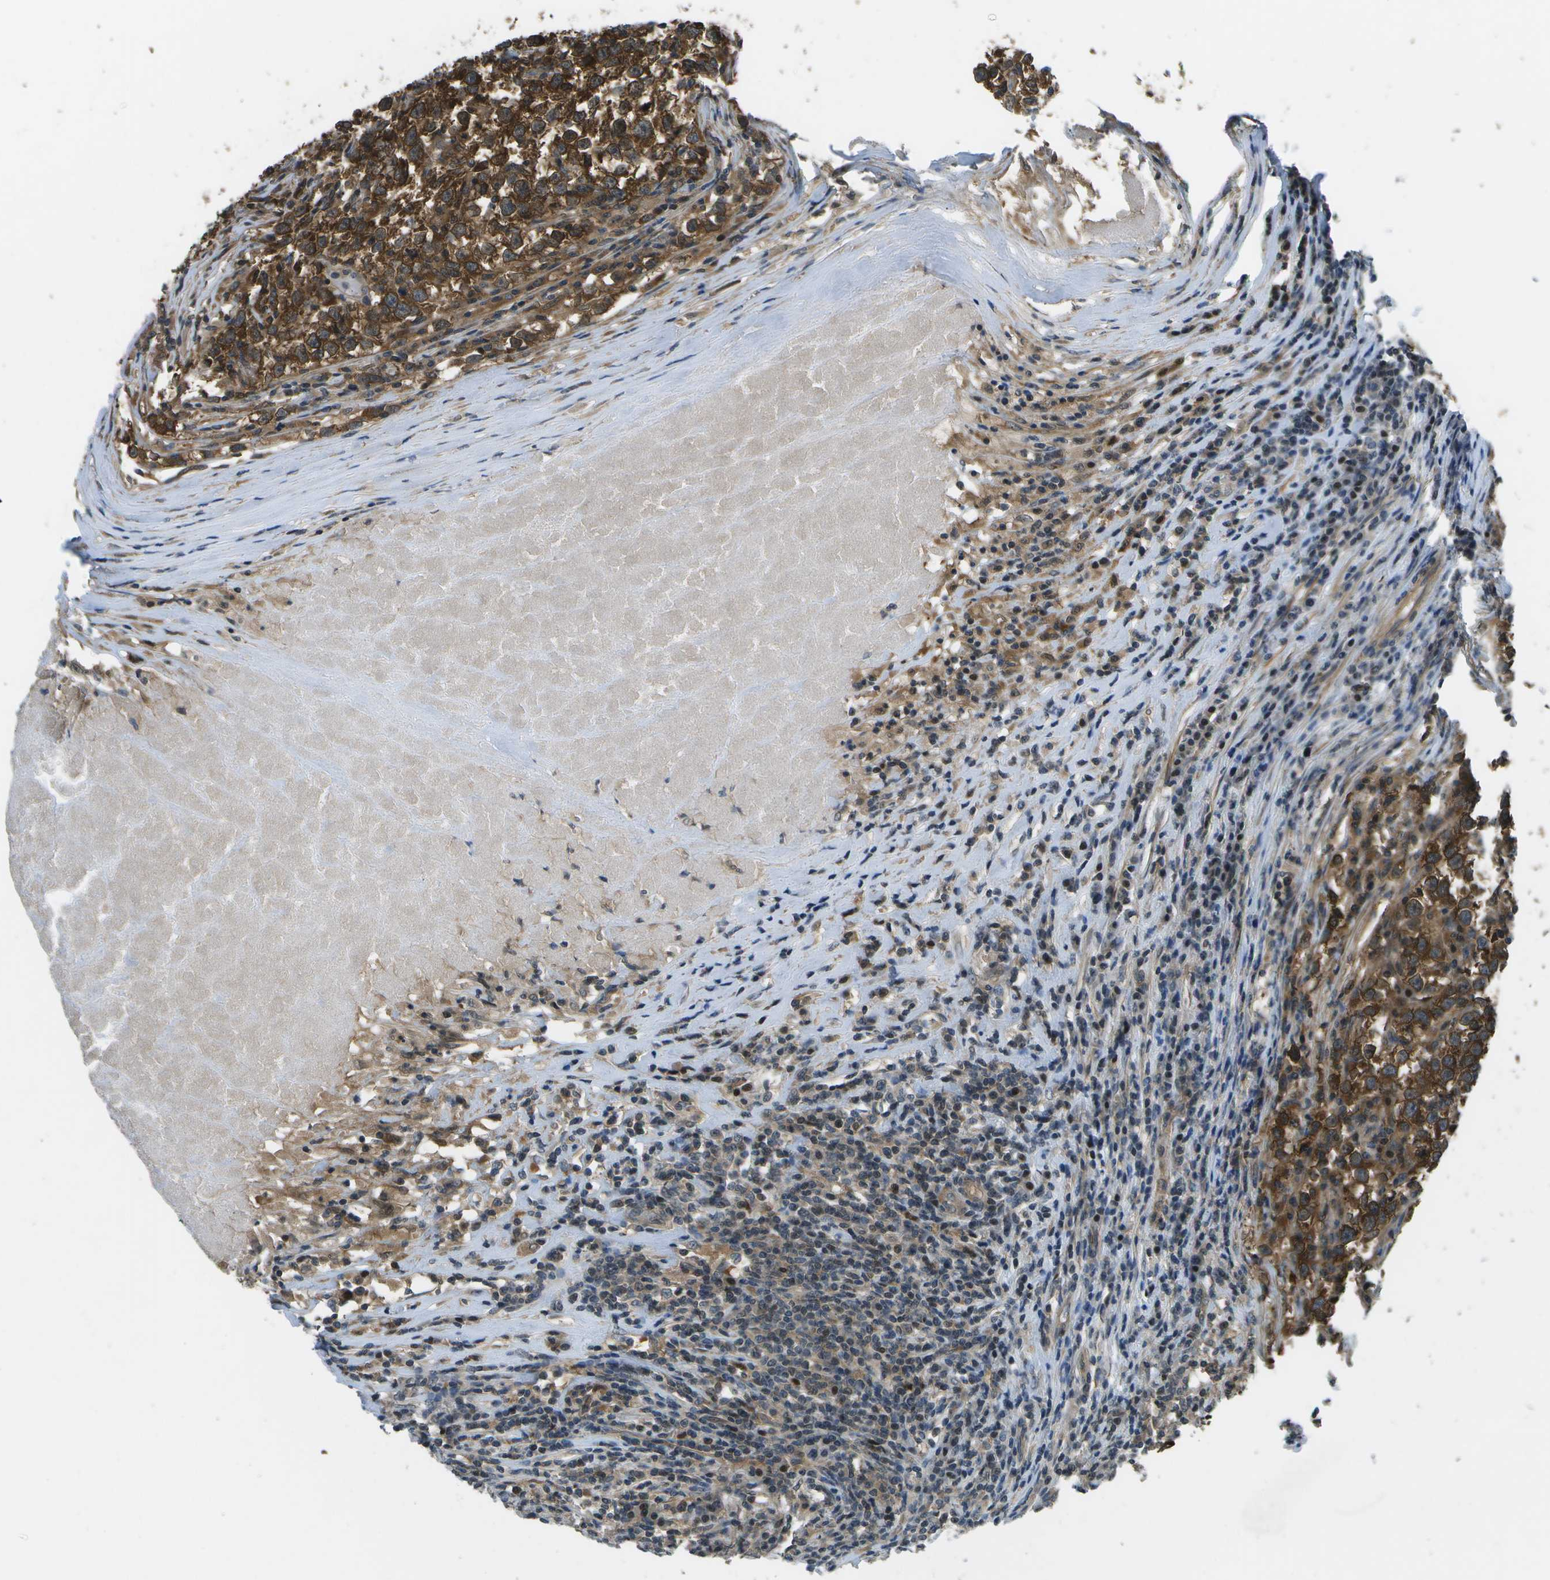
{"staining": {"intensity": "strong", "quantity": ">75%", "location": "cytoplasmic/membranous"}, "tissue": "testis cancer", "cell_type": "Tumor cells", "image_type": "cancer", "snomed": [{"axis": "morphology", "description": "Normal tissue, NOS"}, {"axis": "morphology", "description": "Seminoma, NOS"}, {"axis": "topography", "description": "Testis"}], "caption": "High-power microscopy captured an IHC photomicrograph of seminoma (testis), revealing strong cytoplasmic/membranous expression in about >75% of tumor cells.", "gene": "ENPP5", "patient": {"sex": "male", "age": 43}}